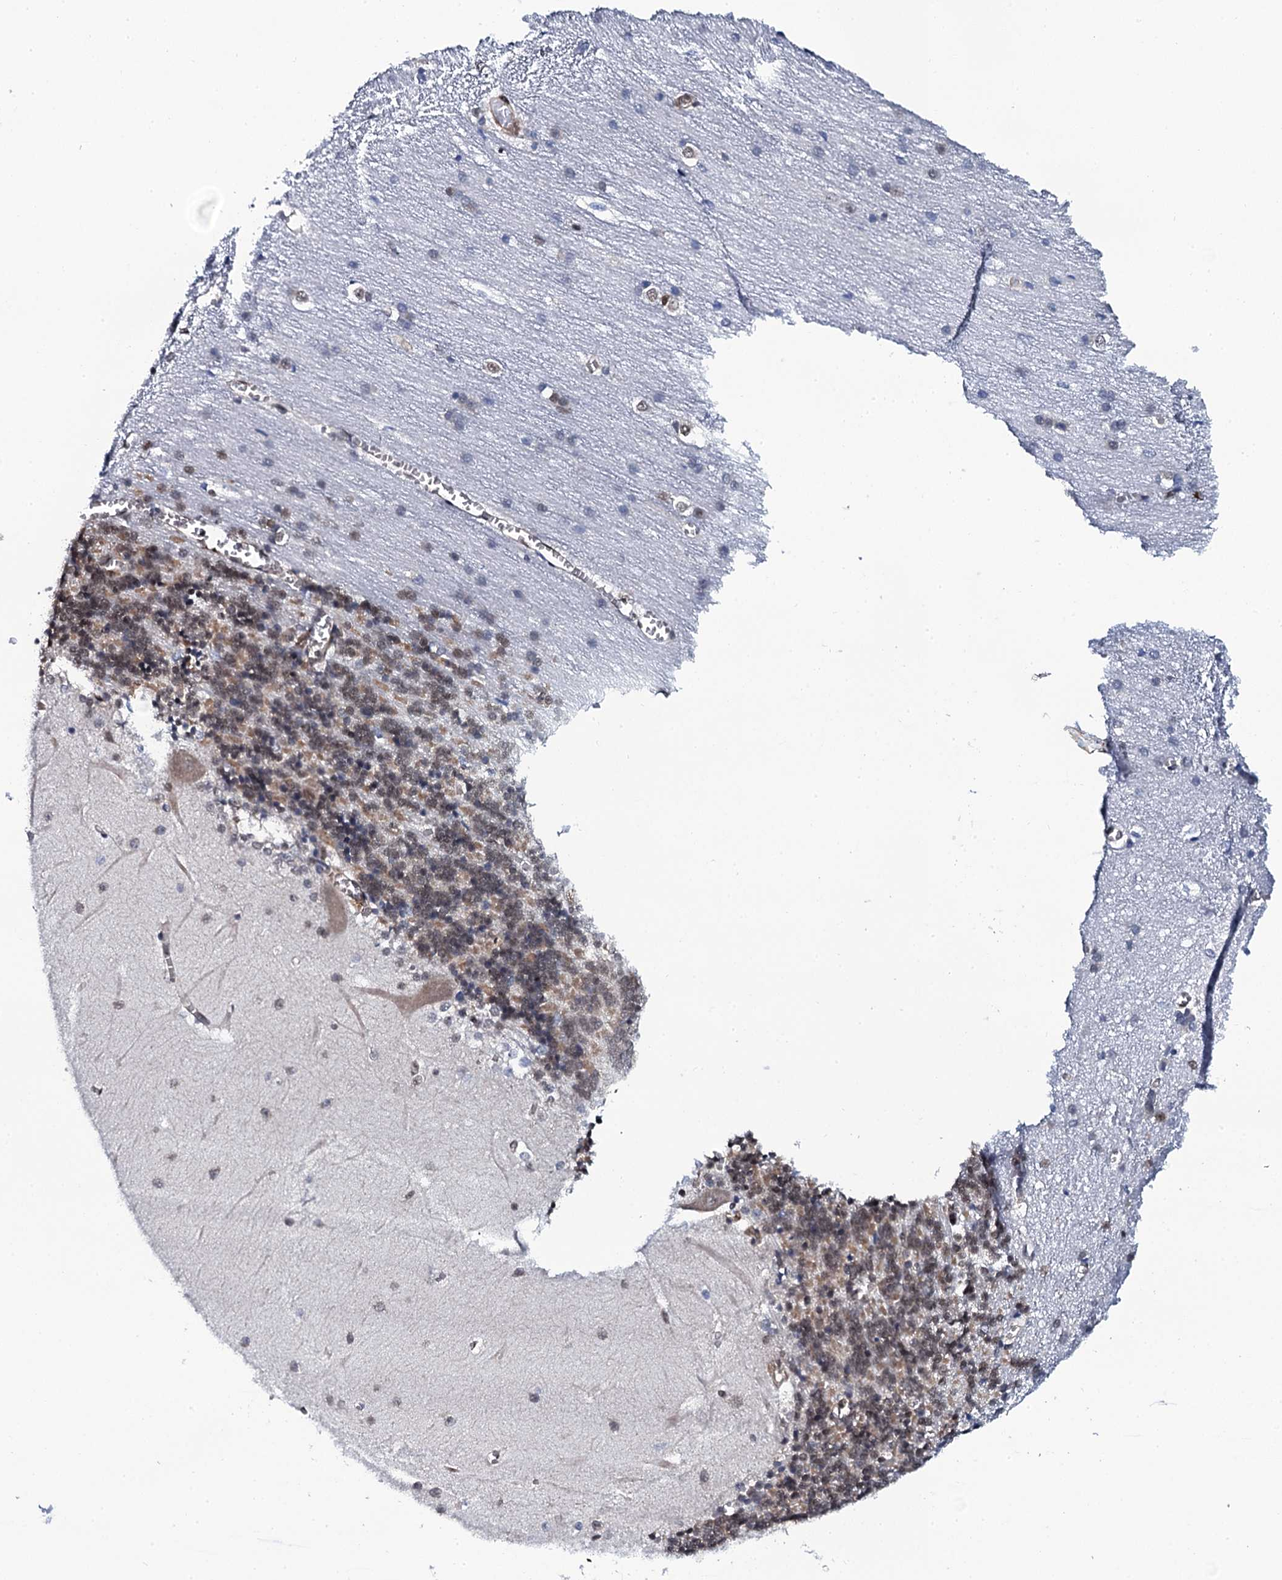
{"staining": {"intensity": "moderate", "quantity": "25%-75%", "location": "cytoplasmic/membranous,nuclear"}, "tissue": "cerebellum", "cell_type": "Cells in granular layer", "image_type": "normal", "snomed": [{"axis": "morphology", "description": "Normal tissue, NOS"}, {"axis": "topography", "description": "Cerebellum"}], "caption": "This histopathology image demonstrates unremarkable cerebellum stained with IHC to label a protein in brown. The cytoplasmic/membranous,nuclear of cells in granular layer show moderate positivity for the protein. Nuclei are counter-stained blue.", "gene": "CWC15", "patient": {"sex": "male", "age": 37}}